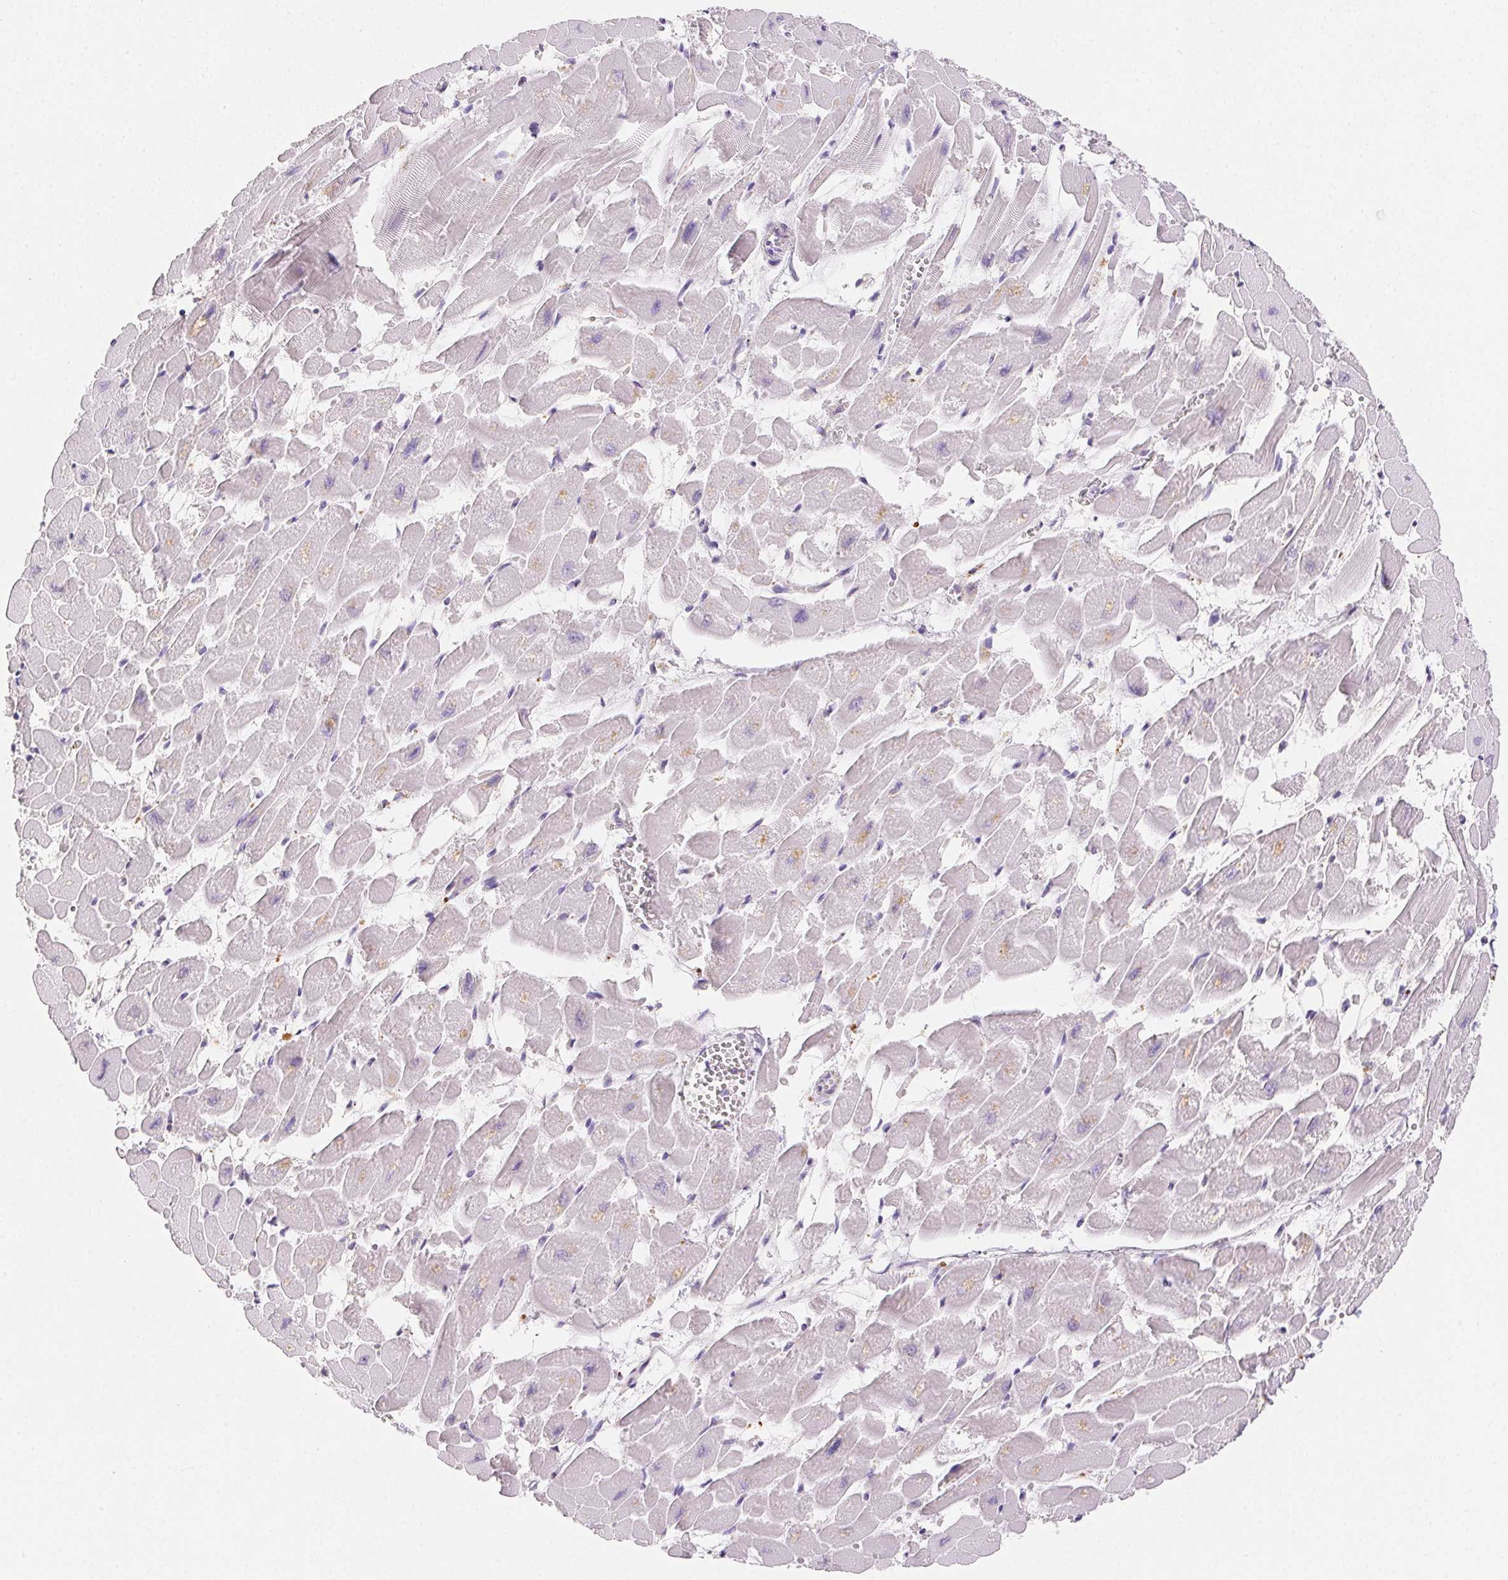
{"staining": {"intensity": "negative", "quantity": "none", "location": "none"}, "tissue": "heart muscle", "cell_type": "Cardiomyocytes", "image_type": "normal", "snomed": [{"axis": "morphology", "description": "Normal tissue, NOS"}, {"axis": "topography", "description": "Heart"}], "caption": "This is a photomicrograph of immunohistochemistry (IHC) staining of unremarkable heart muscle, which shows no positivity in cardiomyocytes. (DAB (3,3'-diaminobenzidine) IHC with hematoxylin counter stain).", "gene": "LIPA", "patient": {"sex": "female", "age": 52}}